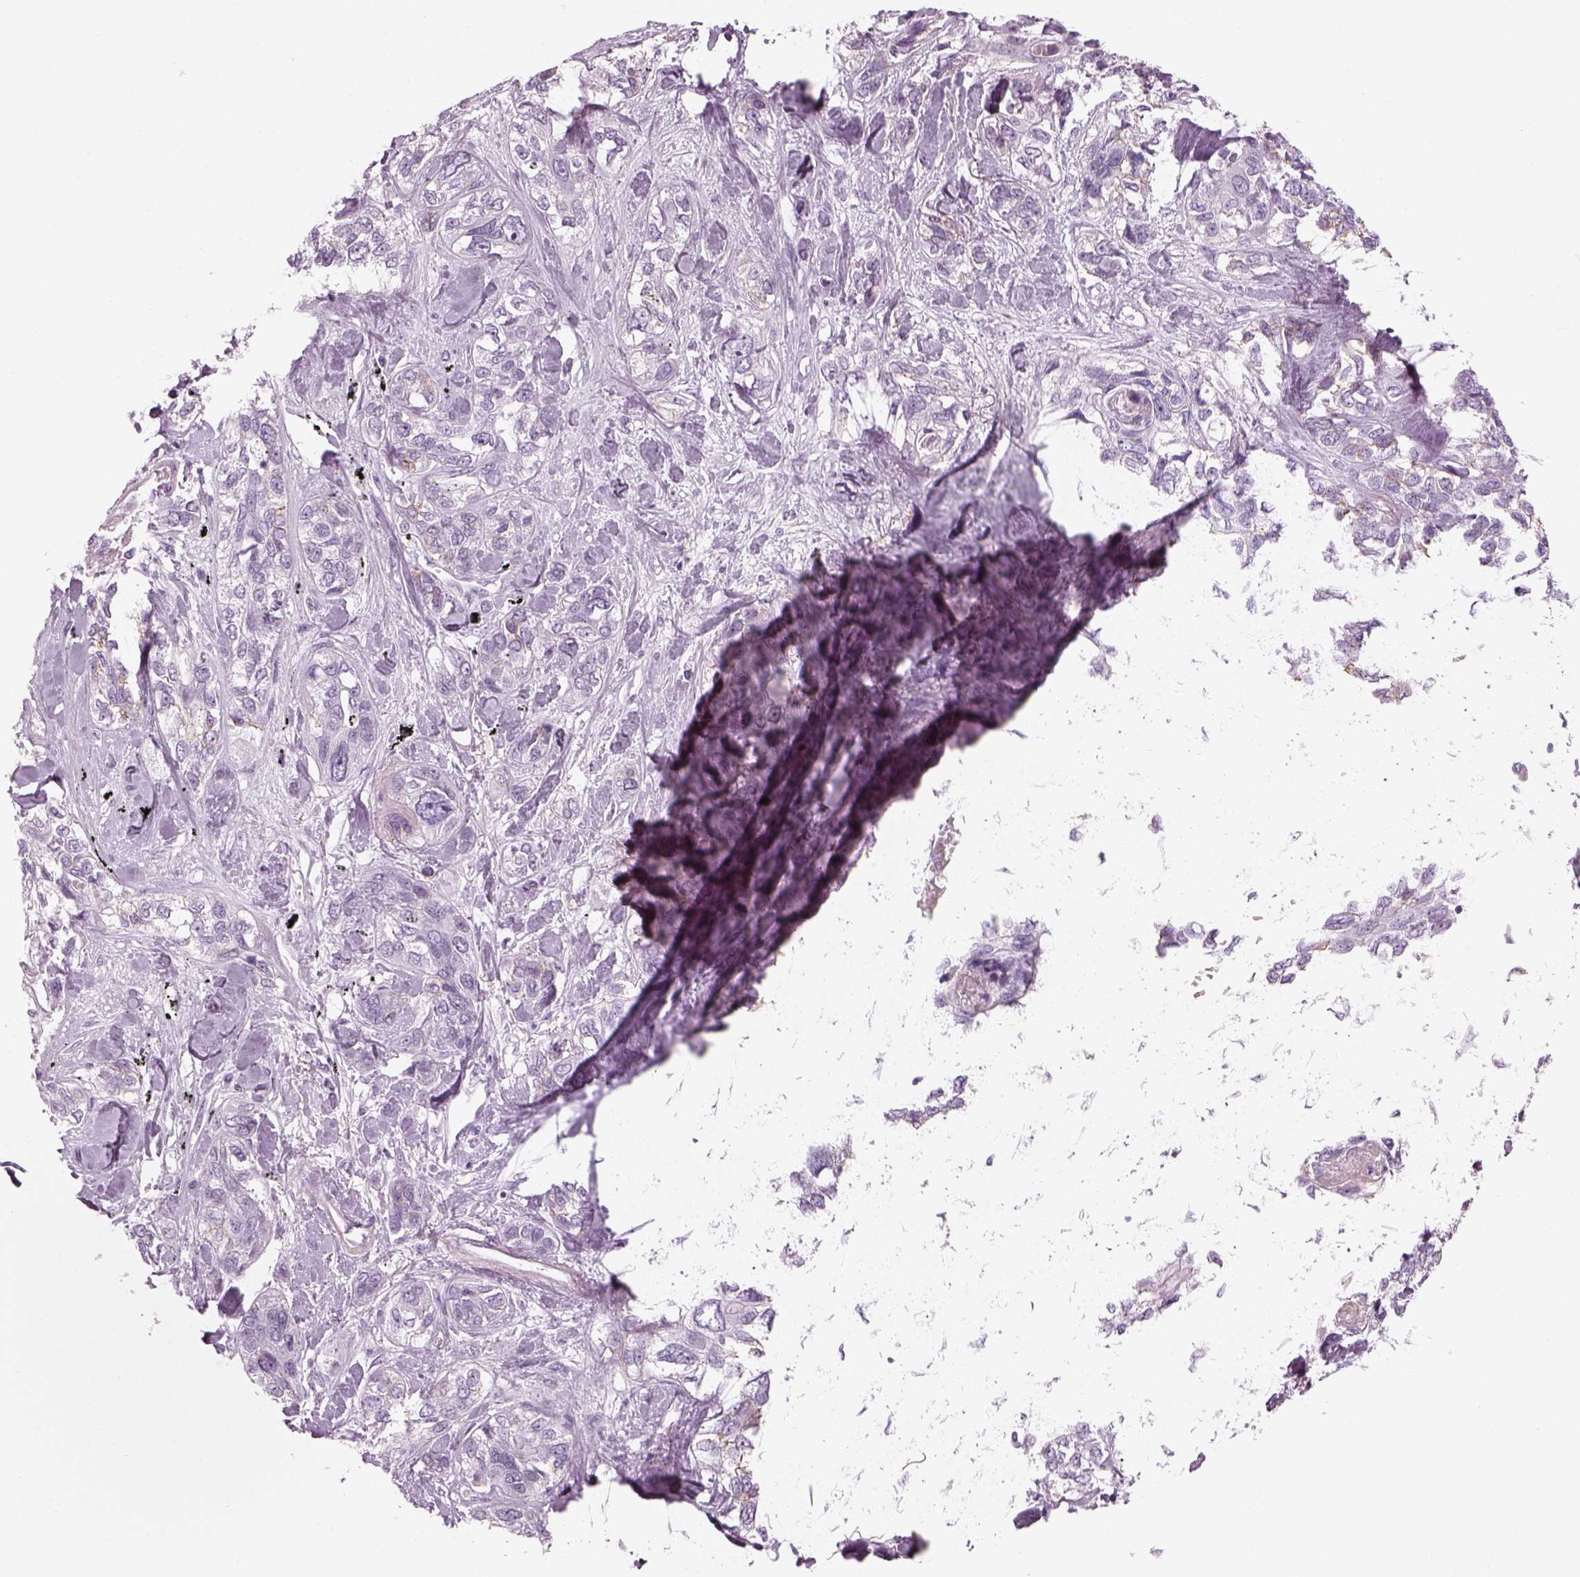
{"staining": {"intensity": "negative", "quantity": "none", "location": "none"}, "tissue": "lung cancer", "cell_type": "Tumor cells", "image_type": "cancer", "snomed": [{"axis": "morphology", "description": "Squamous cell carcinoma, NOS"}, {"axis": "topography", "description": "Lung"}], "caption": "A histopathology image of squamous cell carcinoma (lung) stained for a protein reveals no brown staining in tumor cells.", "gene": "SAG", "patient": {"sex": "female", "age": 70}}